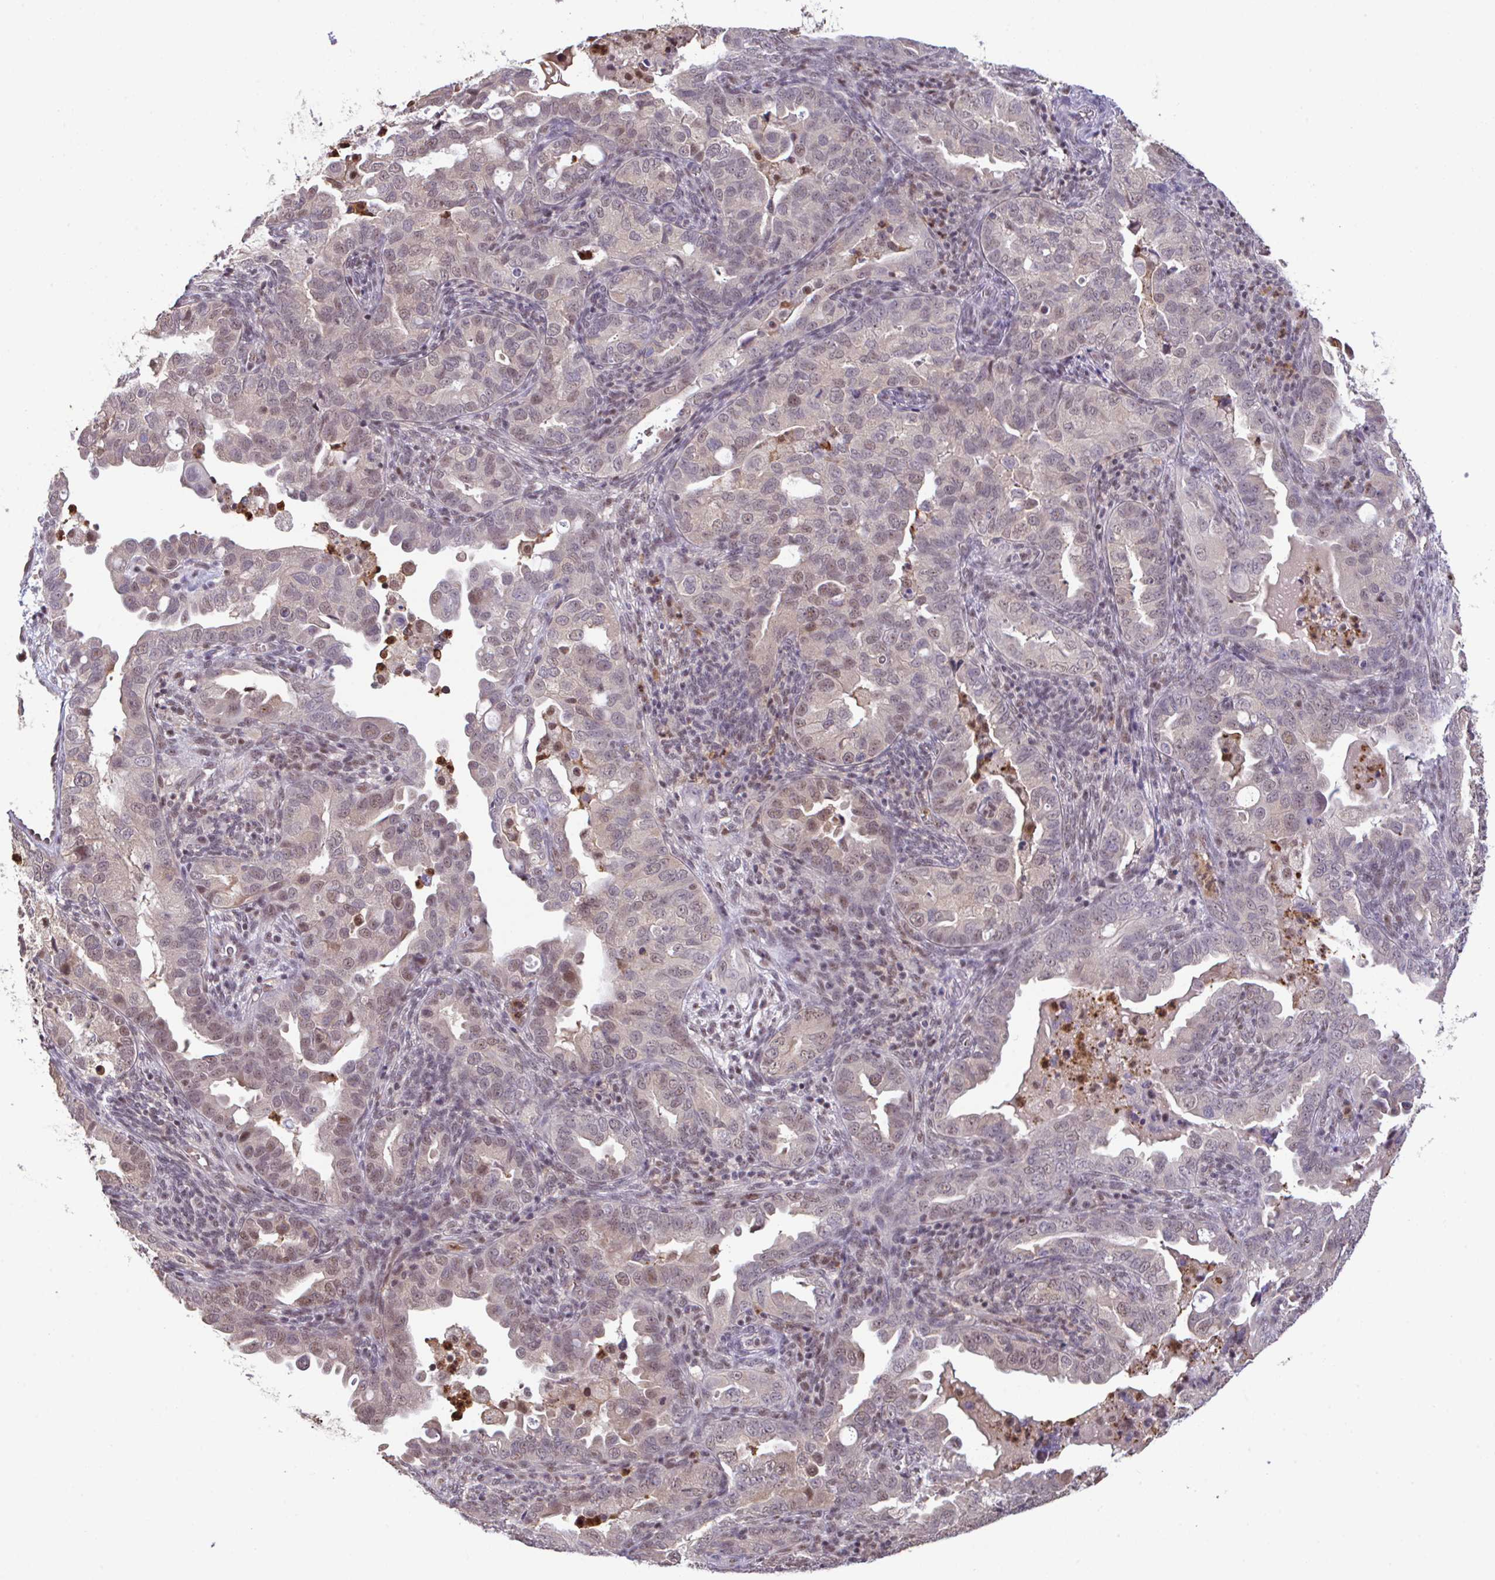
{"staining": {"intensity": "moderate", "quantity": "25%-75%", "location": "nuclear"}, "tissue": "endometrial cancer", "cell_type": "Tumor cells", "image_type": "cancer", "snomed": [{"axis": "morphology", "description": "Adenocarcinoma, NOS"}, {"axis": "topography", "description": "Endometrium"}], "caption": "Approximately 25%-75% of tumor cells in endometrial adenocarcinoma exhibit moderate nuclear protein staining as visualized by brown immunohistochemical staining.", "gene": "OR6K3", "patient": {"sex": "female", "age": 57}}